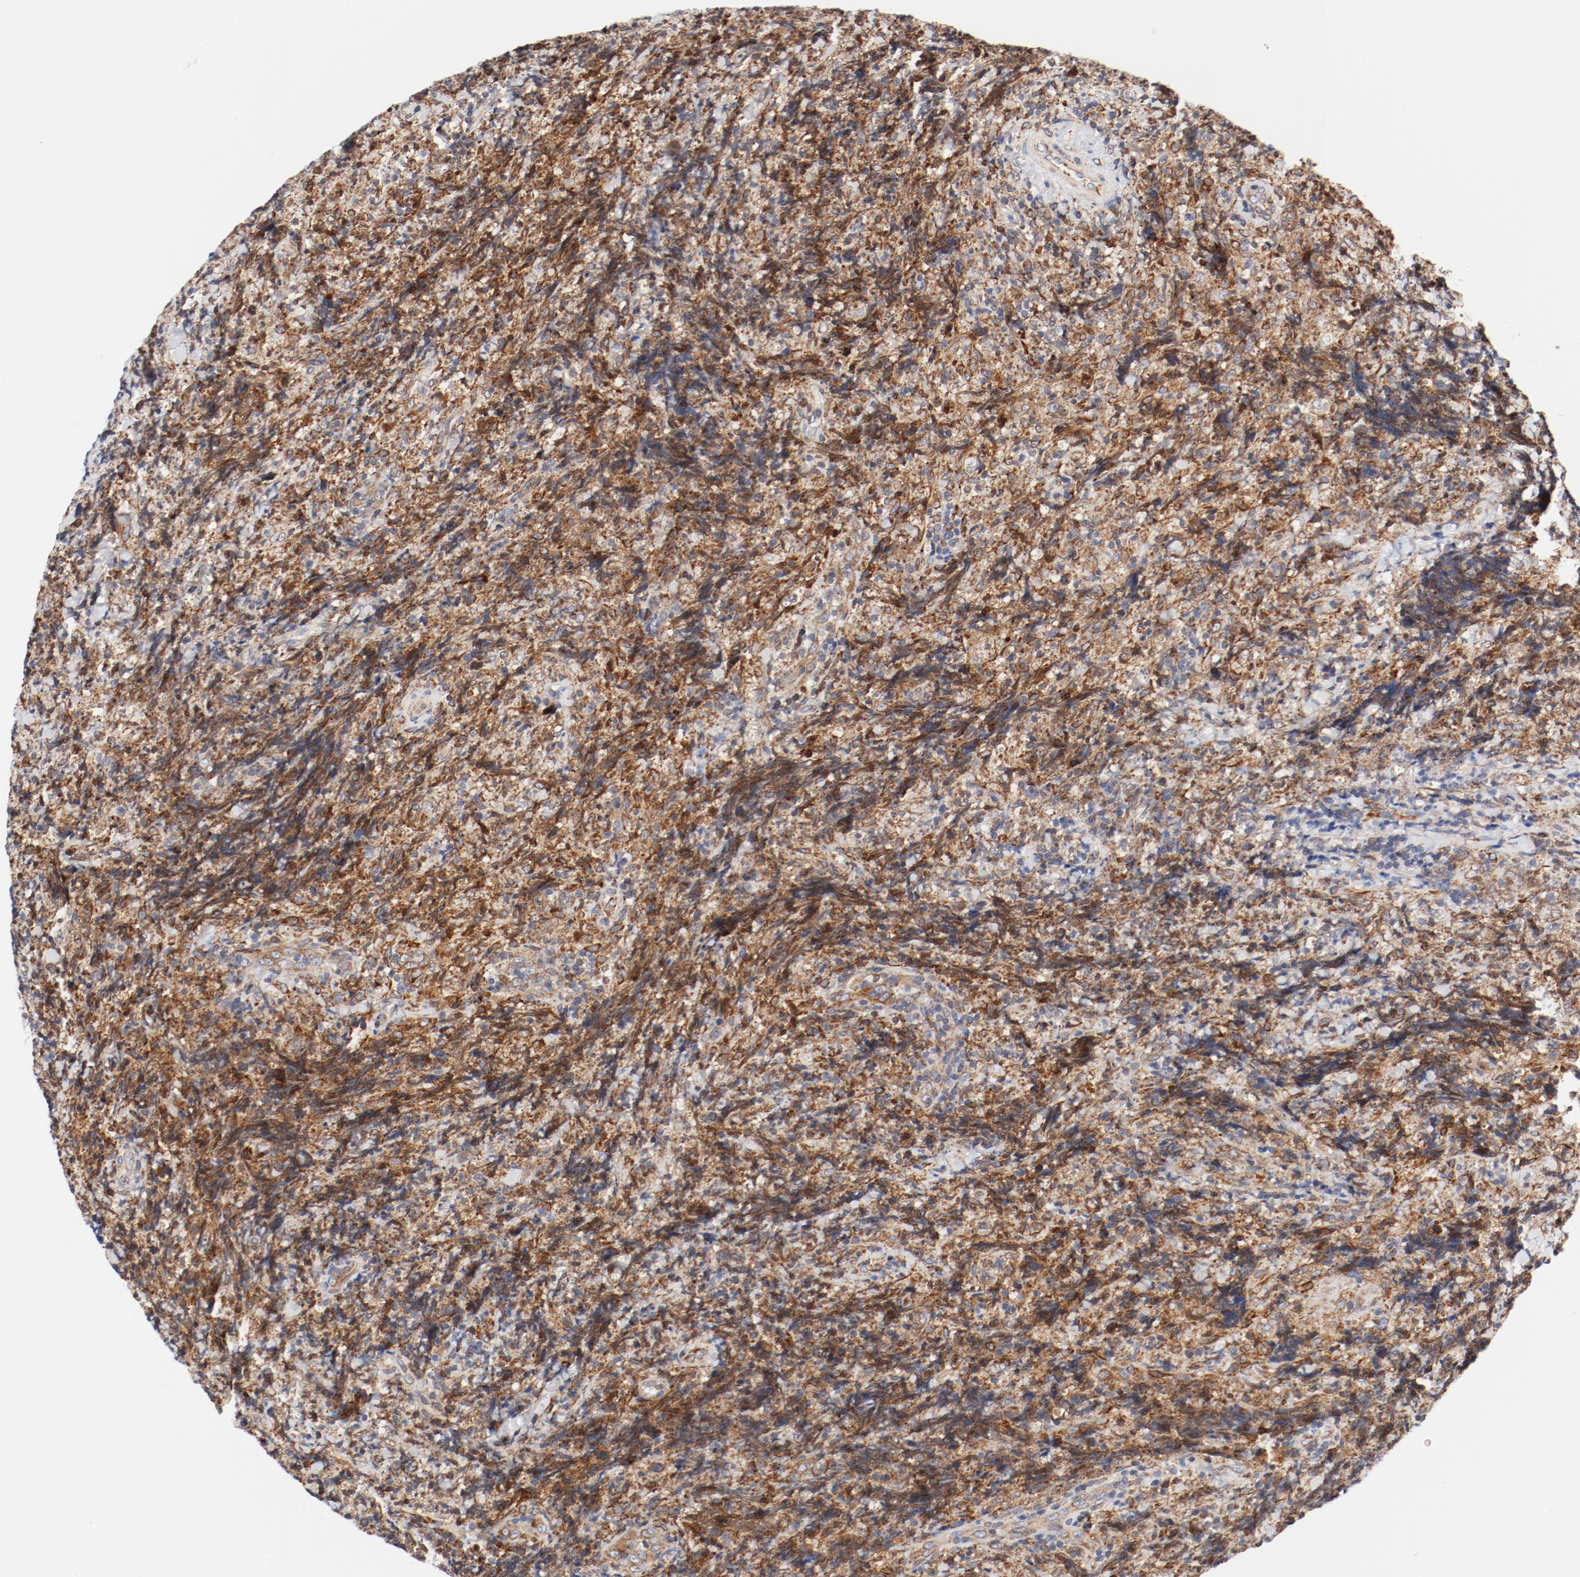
{"staining": {"intensity": "moderate", "quantity": "25%-75%", "location": "cytoplasmic/membranous"}, "tissue": "lymphoma", "cell_type": "Tumor cells", "image_type": "cancer", "snomed": [{"axis": "morphology", "description": "Malignant lymphoma, non-Hodgkin's type, High grade"}, {"axis": "topography", "description": "Tonsil"}], "caption": "The image shows a brown stain indicating the presence of a protein in the cytoplasmic/membranous of tumor cells in malignant lymphoma, non-Hodgkin's type (high-grade).", "gene": "PDPK1", "patient": {"sex": "female", "age": 36}}